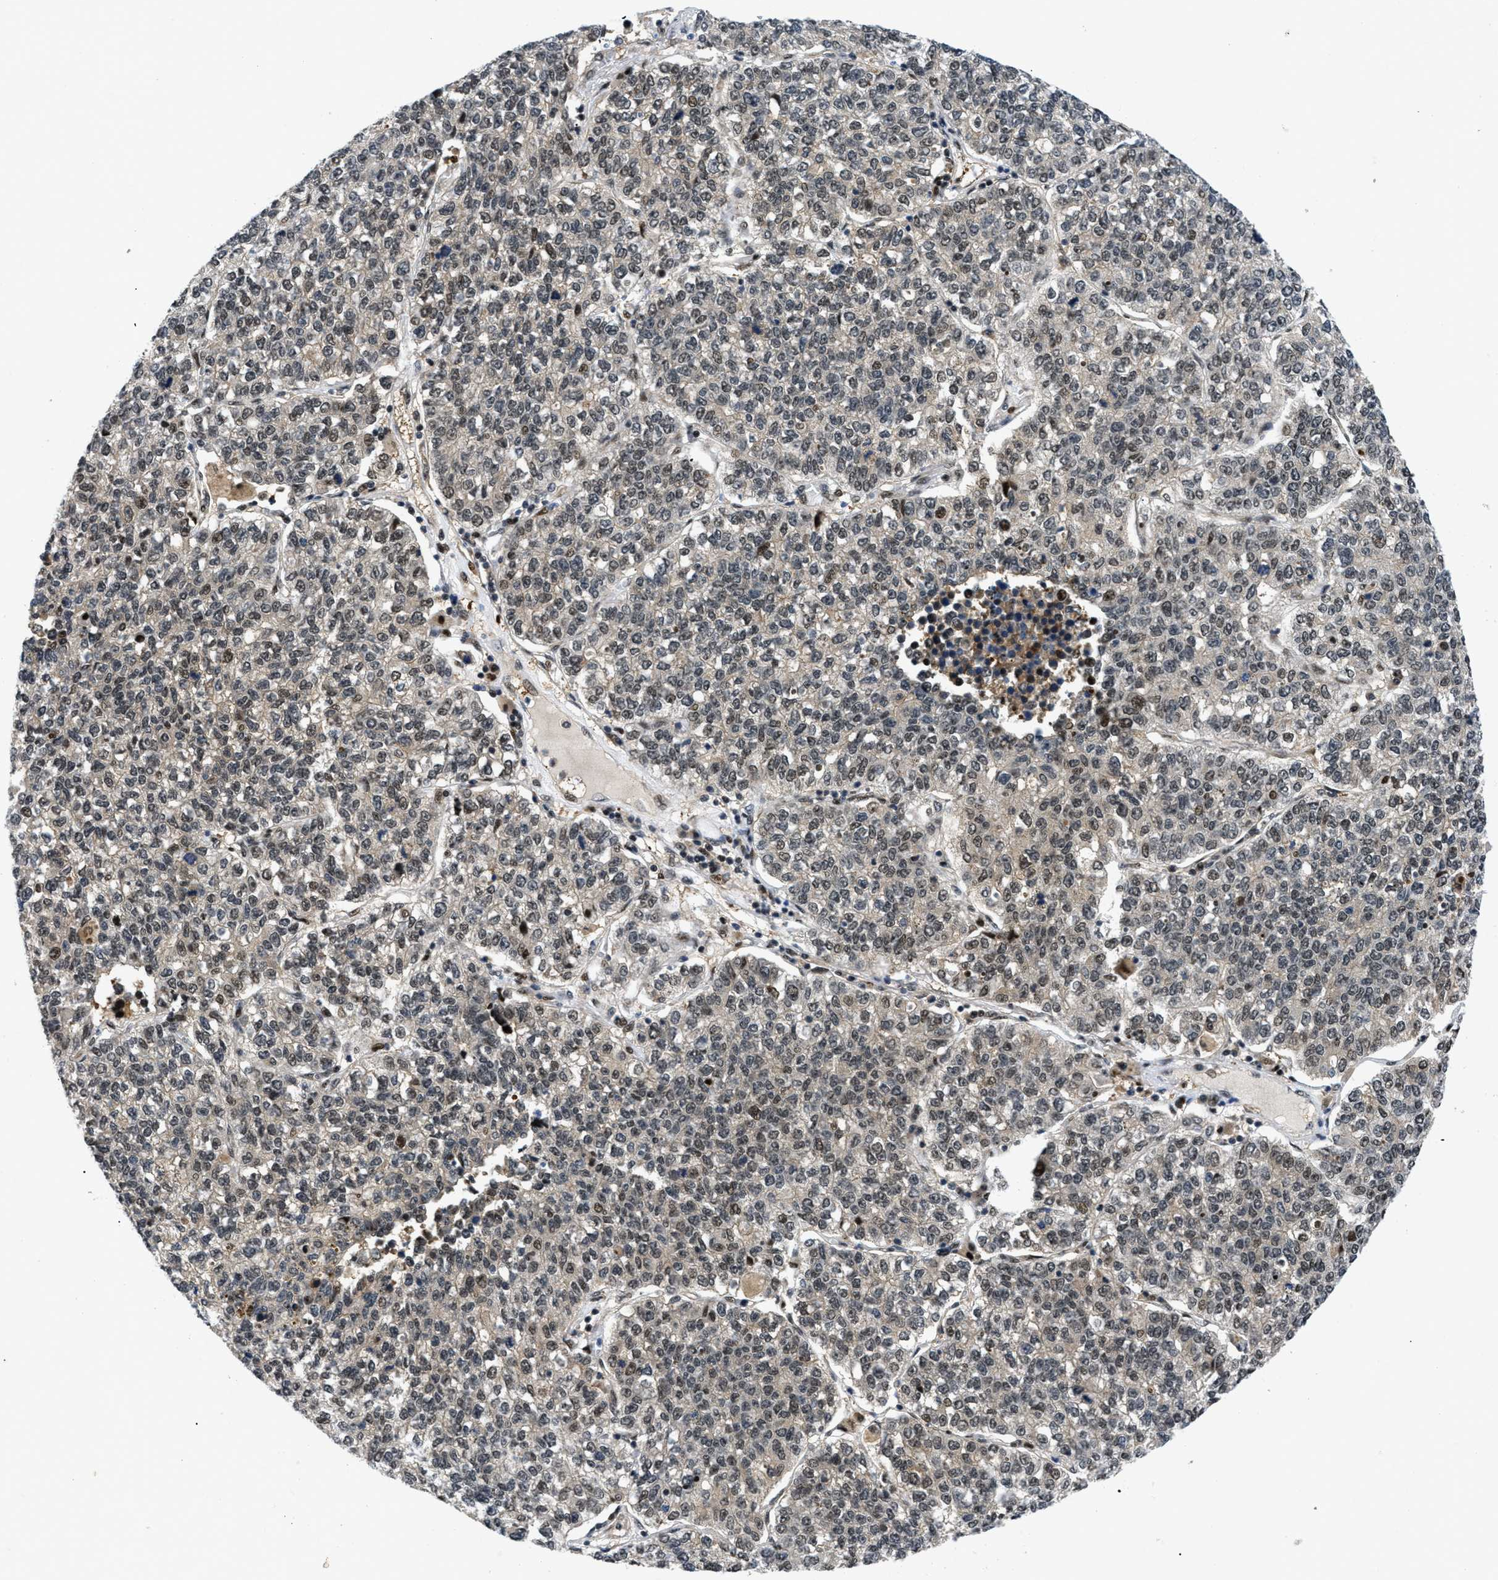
{"staining": {"intensity": "moderate", "quantity": "25%-75%", "location": "nuclear"}, "tissue": "lung cancer", "cell_type": "Tumor cells", "image_type": "cancer", "snomed": [{"axis": "morphology", "description": "Adenocarcinoma, NOS"}, {"axis": "topography", "description": "Lung"}], "caption": "An IHC micrograph of tumor tissue is shown. Protein staining in brown labels moderate nuclear positivity in lung cancer (adenocarcinoma) within tumor cells. The protein is shown in brown color, while the nuclei are stained blue.", "gene": "SLC29A2", "patient": {"sex": "male", "age": 49}}